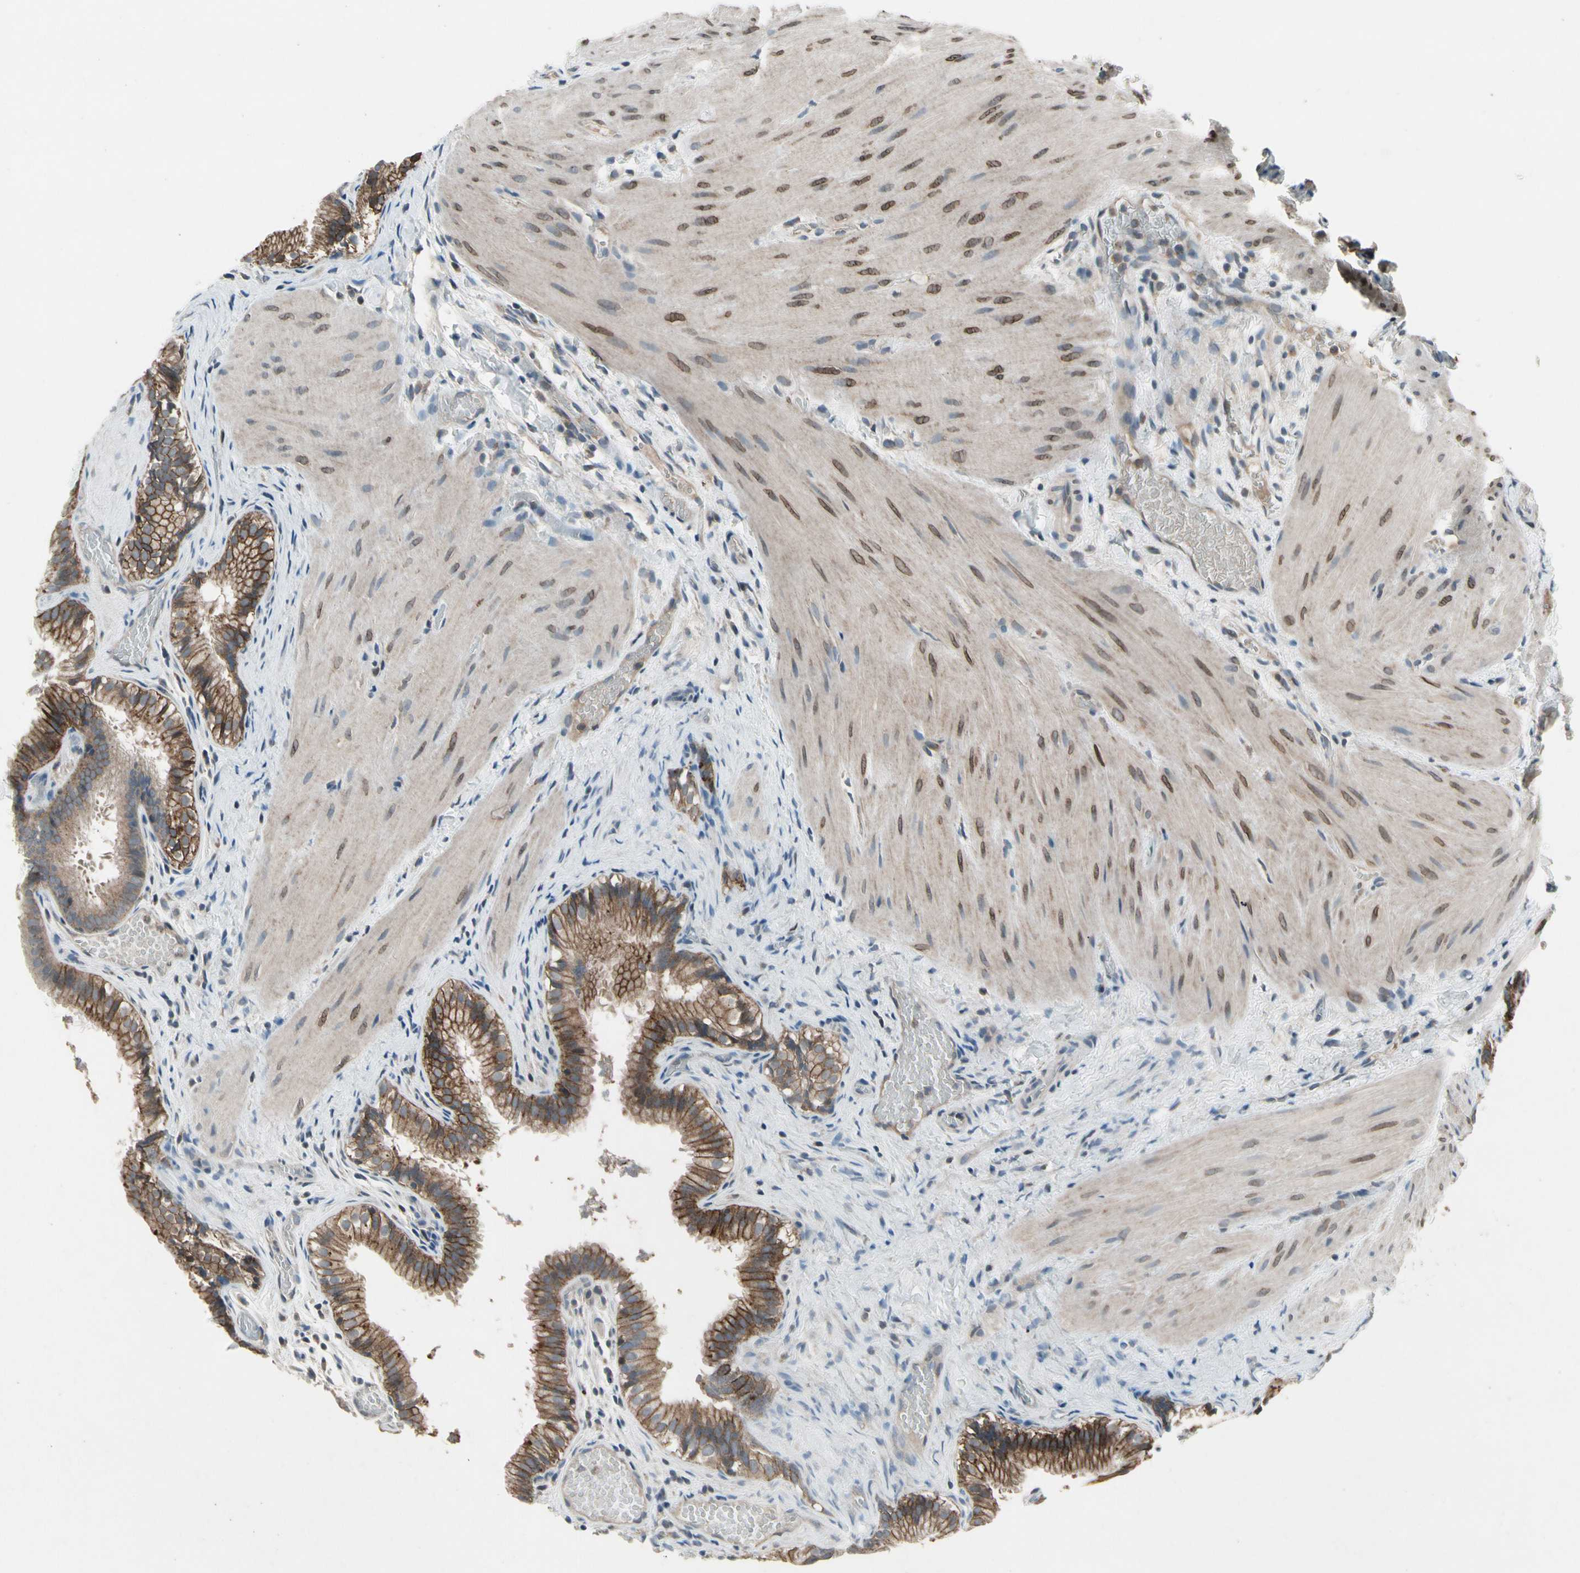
{"staining": {"intensity": "moderate", "quantity": ">75%", "location": "cytoplasmic/membranous"}, "tissue": "gallbladder", "cell_type": "Glandular cells", "image_type": "normal", "snomed": [{"axis": "morphology", "description": "Normal tissue, NOS"}, {"axis": "topography", "description": "Gallbladder"}], "caption": "Glandular cells demonstrate medium levels of moderate cytoplasmic/membranous staining in approximately >75% of cells in unremarkable gallbladder. The protein of interest is stained brown, and the nuclei are stained in blue (DAB IHC with brightfield microscopy, high magnification).", "gene": "NMI", "patient": {"sex": "female", "age": 26}}